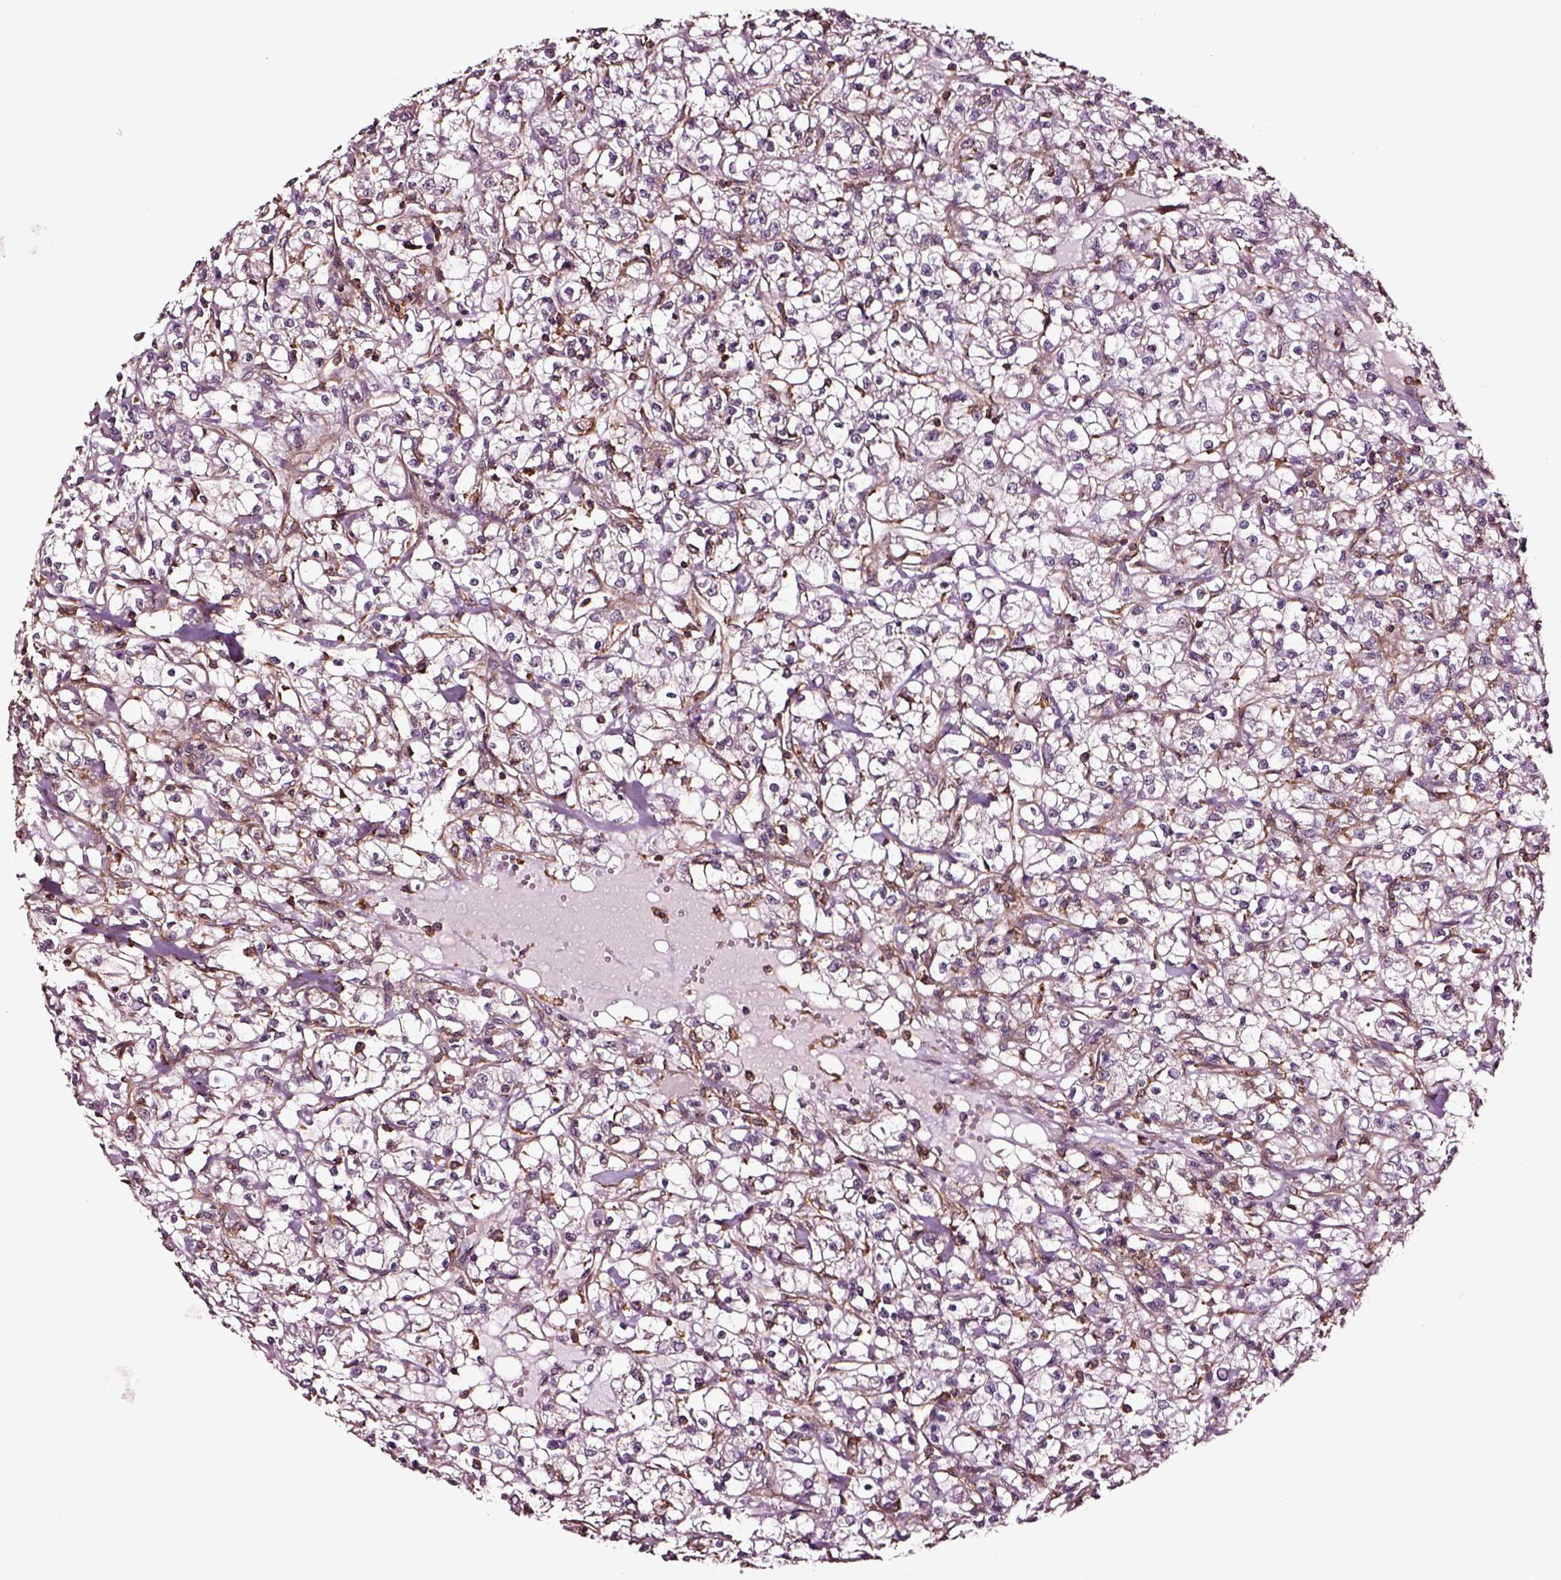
{"staining": {"intensity": "negative", "quantity": "none", "location": "none"}, "tissue": "renal cancer", "cell_type": "Tumor cells", "image_type": "cancer", "snomed": [{"axis": "morphology", "description": "Adenocarcinoma, NOS"}, {"axis": "topography", "description": "Kidney"}], "caption": "Immunohistochemistry of human renal cancer (adenocarcinoma) demonstrates no positivity in tumor cells.", "gene": "RASSF5", "patient": {"sex": "female", "age": 59}}